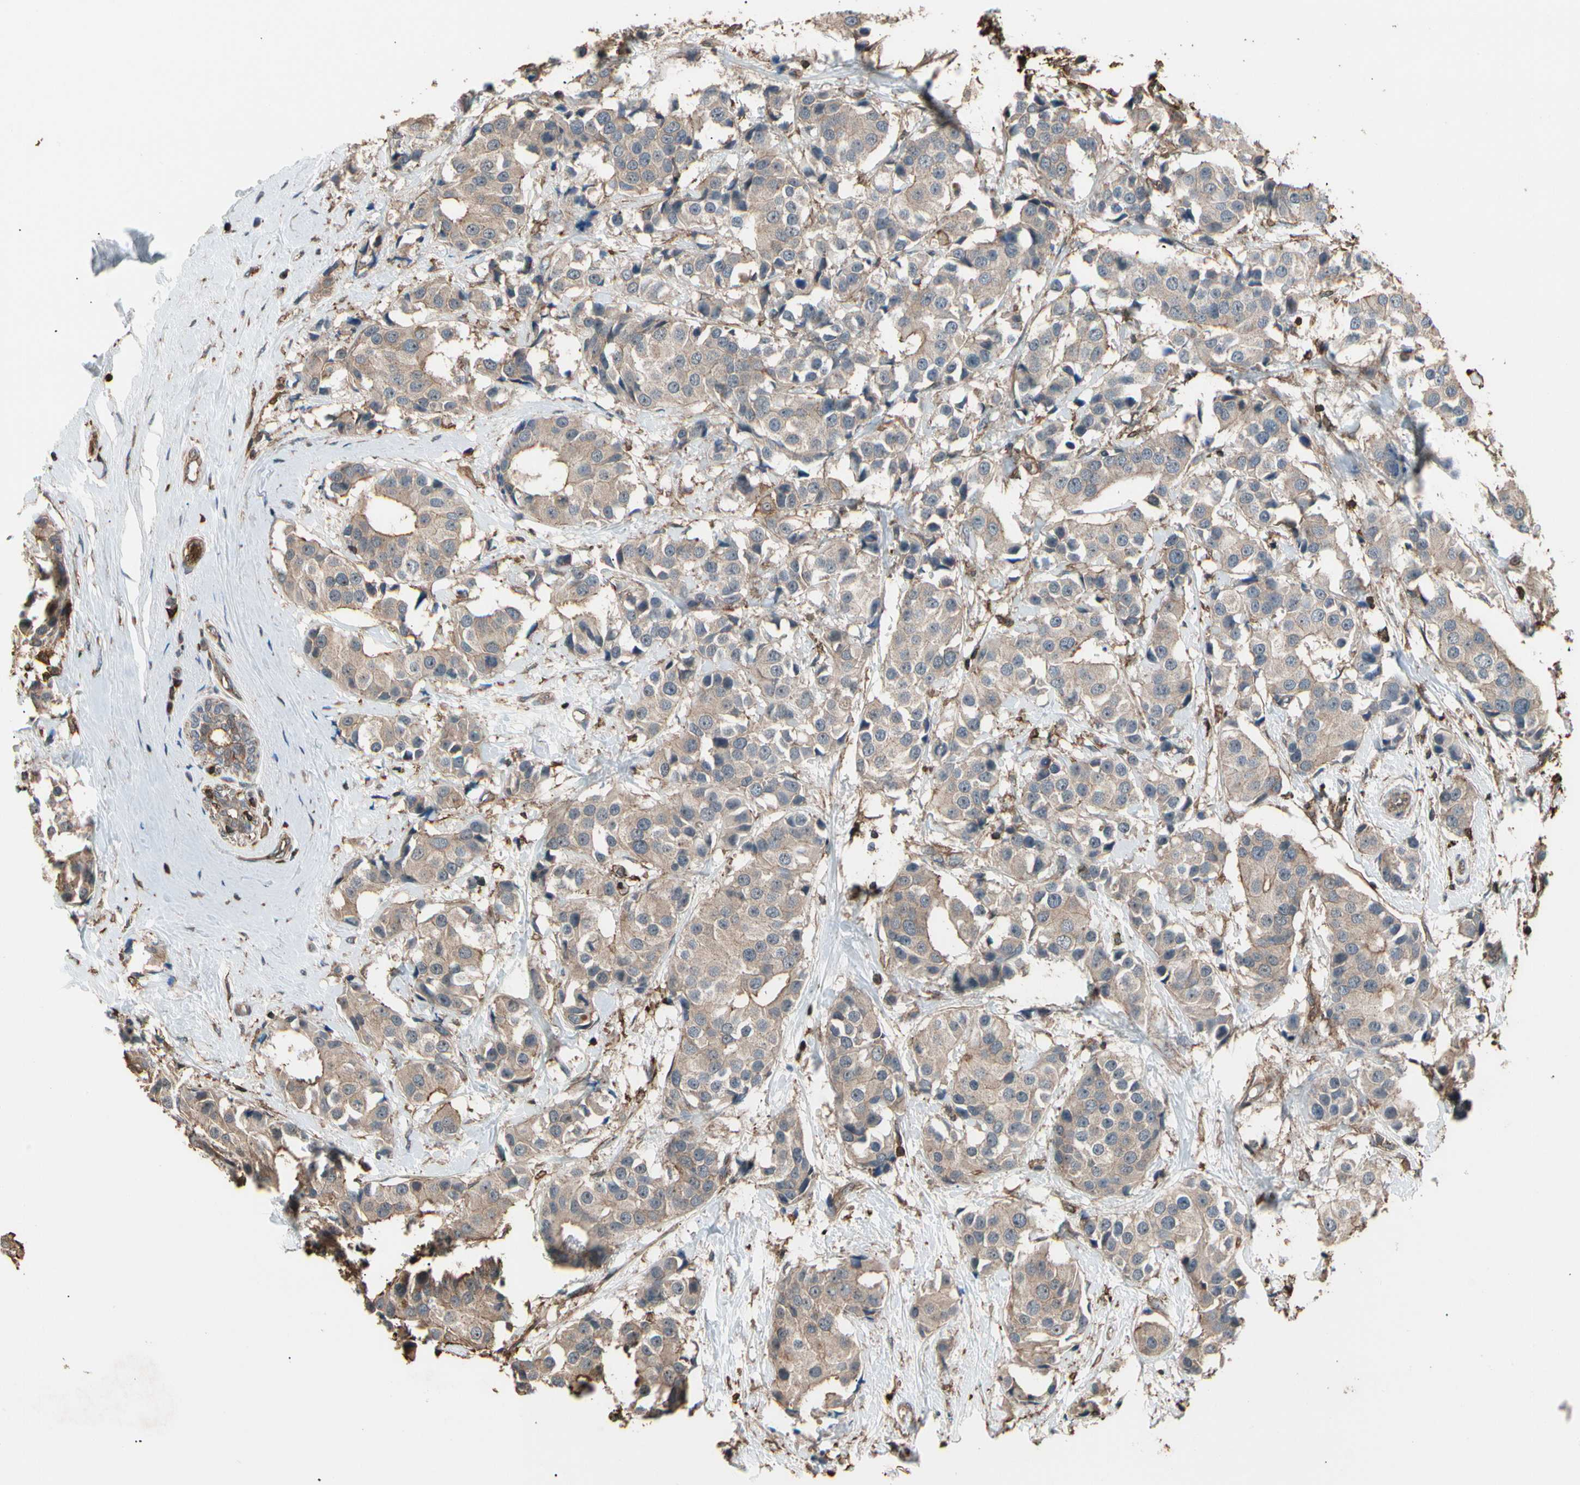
{"staining": {"intensity": "weak", "quantity": ">75%", "location": "cytoplasmic/membranous"}, "tissue": "breast cancer", "cell_type": "Tumor cells", "image_type": "cancer", "snomed": [{"axis": "morphology", "description": "Normal tissue, NOS"}, {"axis": "morphology", "description": "Duct carcinoma"}, {"axis": "topography", "description": "Breast"}], "caption": "Infiltrating ductal carcinoma (breast) stained with a protein marker demonstrates weak staining in tumor cells.", "gene": "MAPK13", "patient": {"sex": "female", "age": 39}}